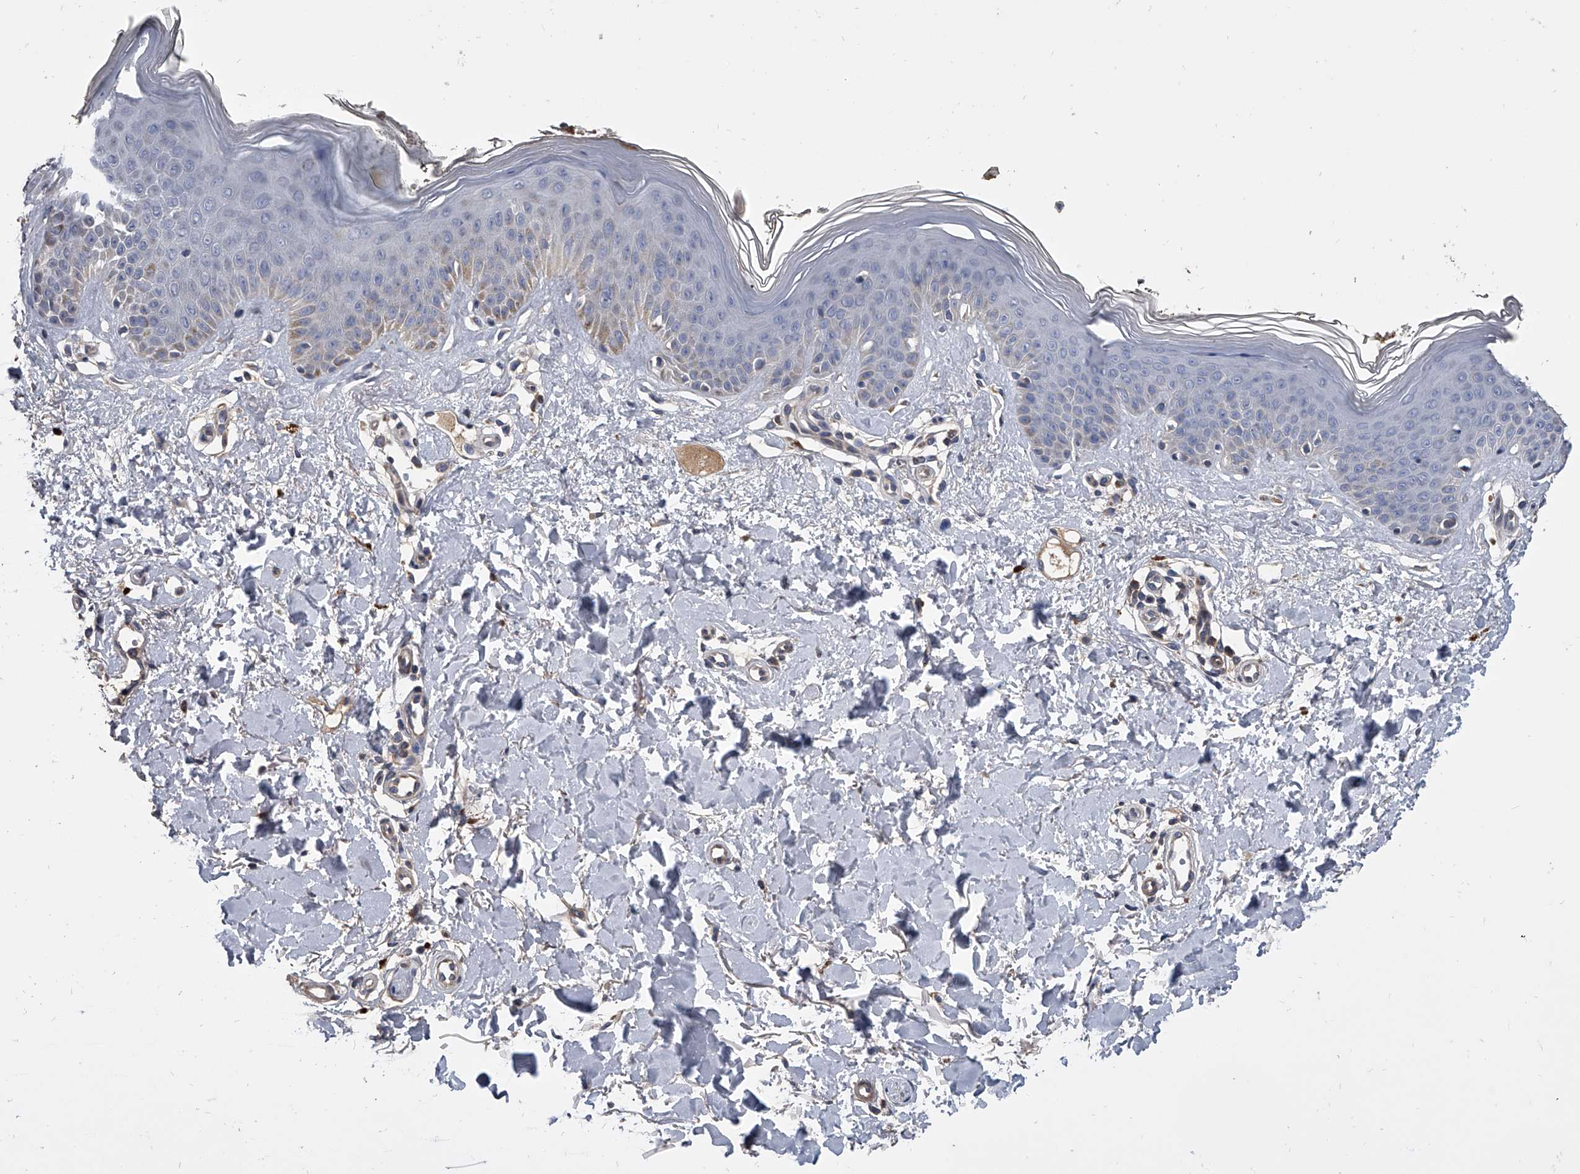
{"staining": {"intensity": "negative", "quantity": "none", "location": "none"}, "tissue": "skin", "cell_type": "Fibroblasts", "image_type": "normal", "snomed": [{"axis": "morphology", "description": "Normal tissue, NOS"}, {"axis": "topography", "description": "Skin"}], "caption": "A high-resolution micrograph shows immunohistochemistry (IHC) staining of unremarkable skin, which exhibits no significant positivity in fibroblasts. (Stains: DAB (3,3'-diaminobenzidine) immunohistochemistry (IHC) with hematoxylin counter stain, Microscopy: brightfield microscopy at high magnification).", "gene": "NRP1", "patient": {"sex": "female", "age": 64}}